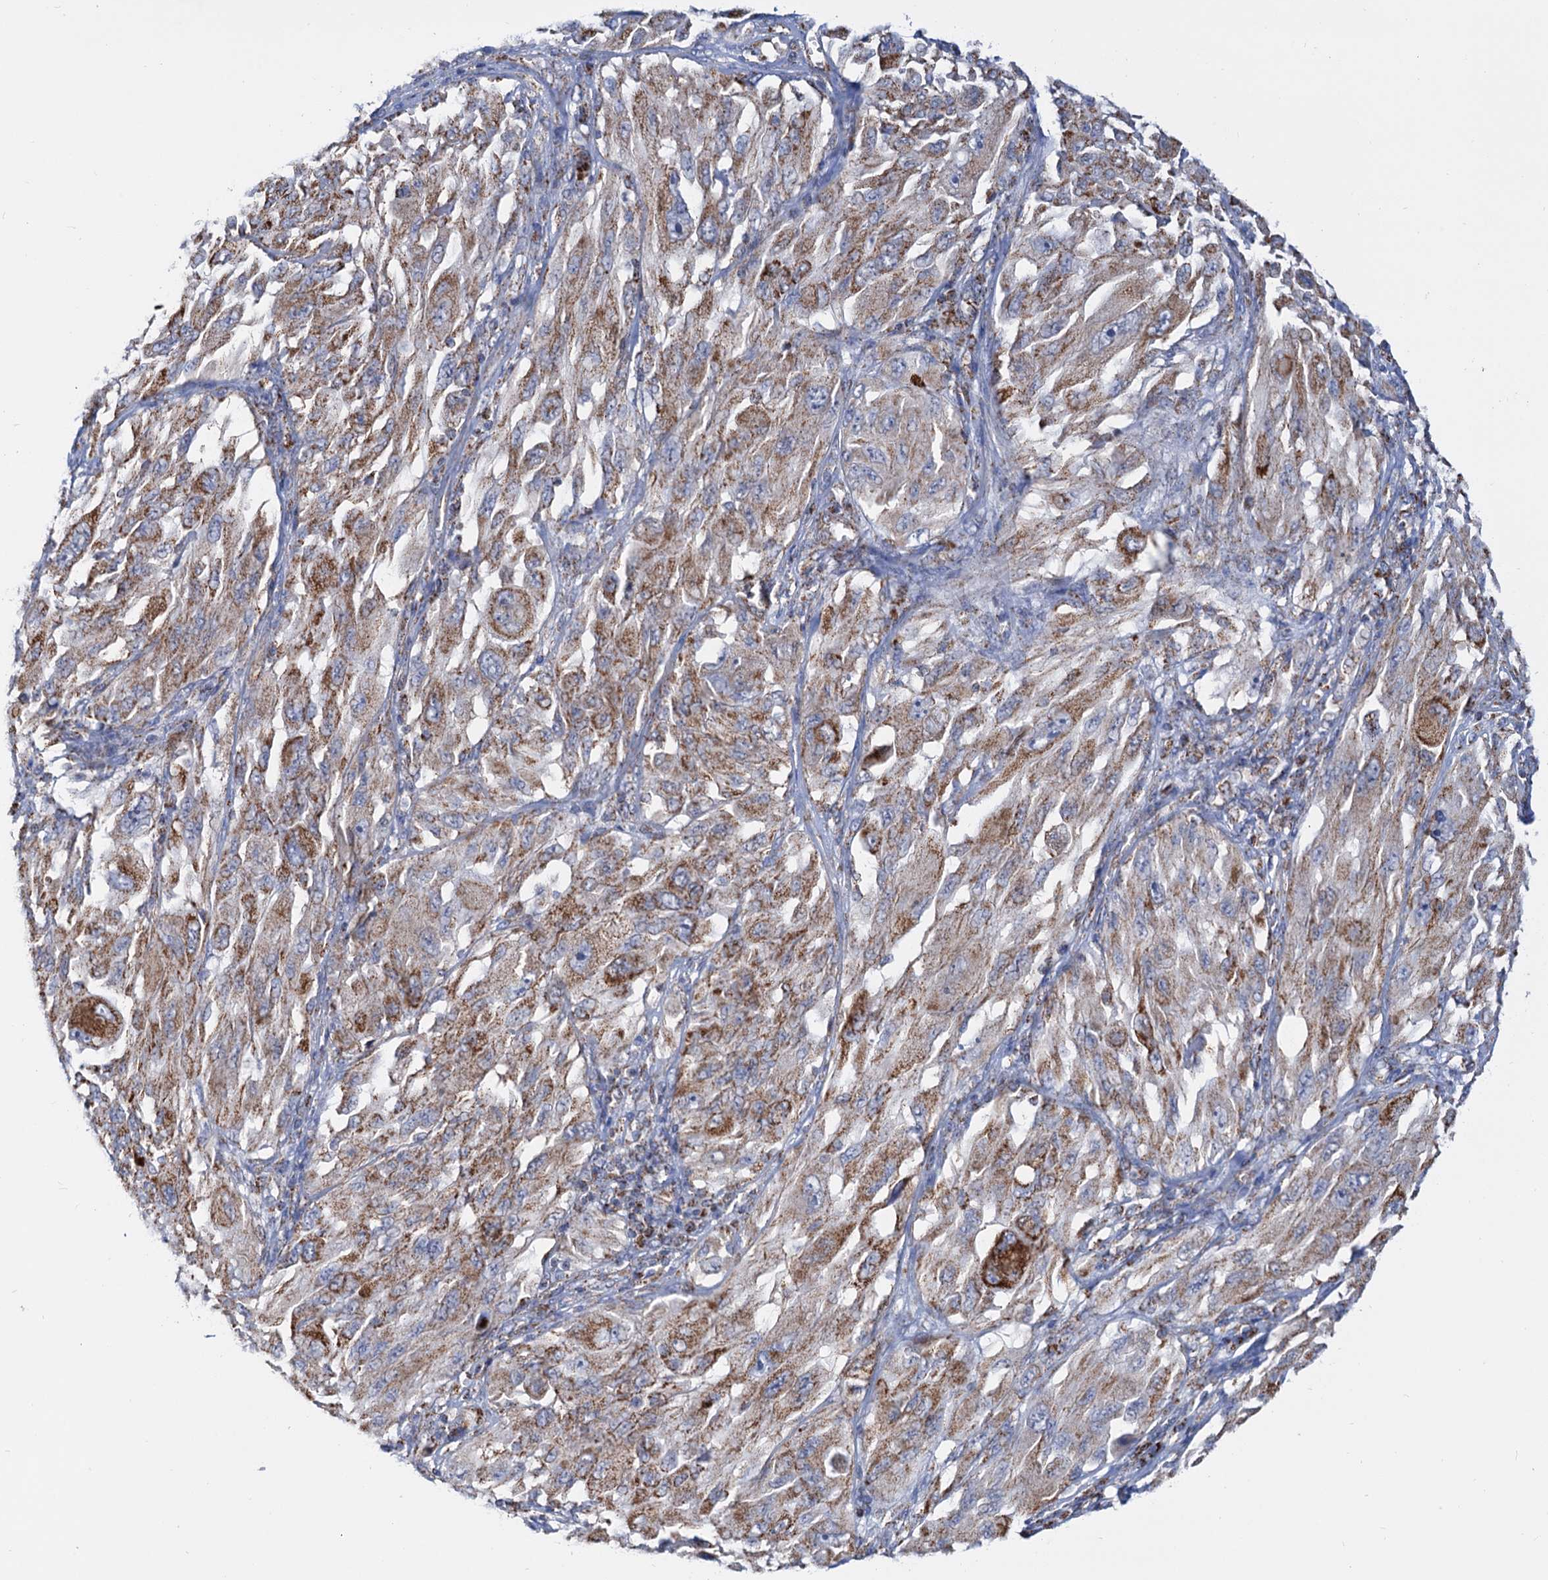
{"staining": {"intensity": "moderate", "quantity": ">75%", "location": "cytoplasmic/membranous"}, "tissue": "melanoma", "cell_type": "Tumor cells", "image_type": "cancer", "snomed": [{"axis": "morphology", "description": "Malignant melanoma, NOS"}, {"axis": "topography", "description": "Skin"}], "caption": "High-power microscopy captured an immunohistochemistry image of malignant melanoma, revealing moderate cytoplasmic/membranous positivity in about >75% of tumor cells. (IHC, brightfield microscopy, high magnification).", "gene": "C2CD3", "patient": {"sex": "female", "age": 91}}